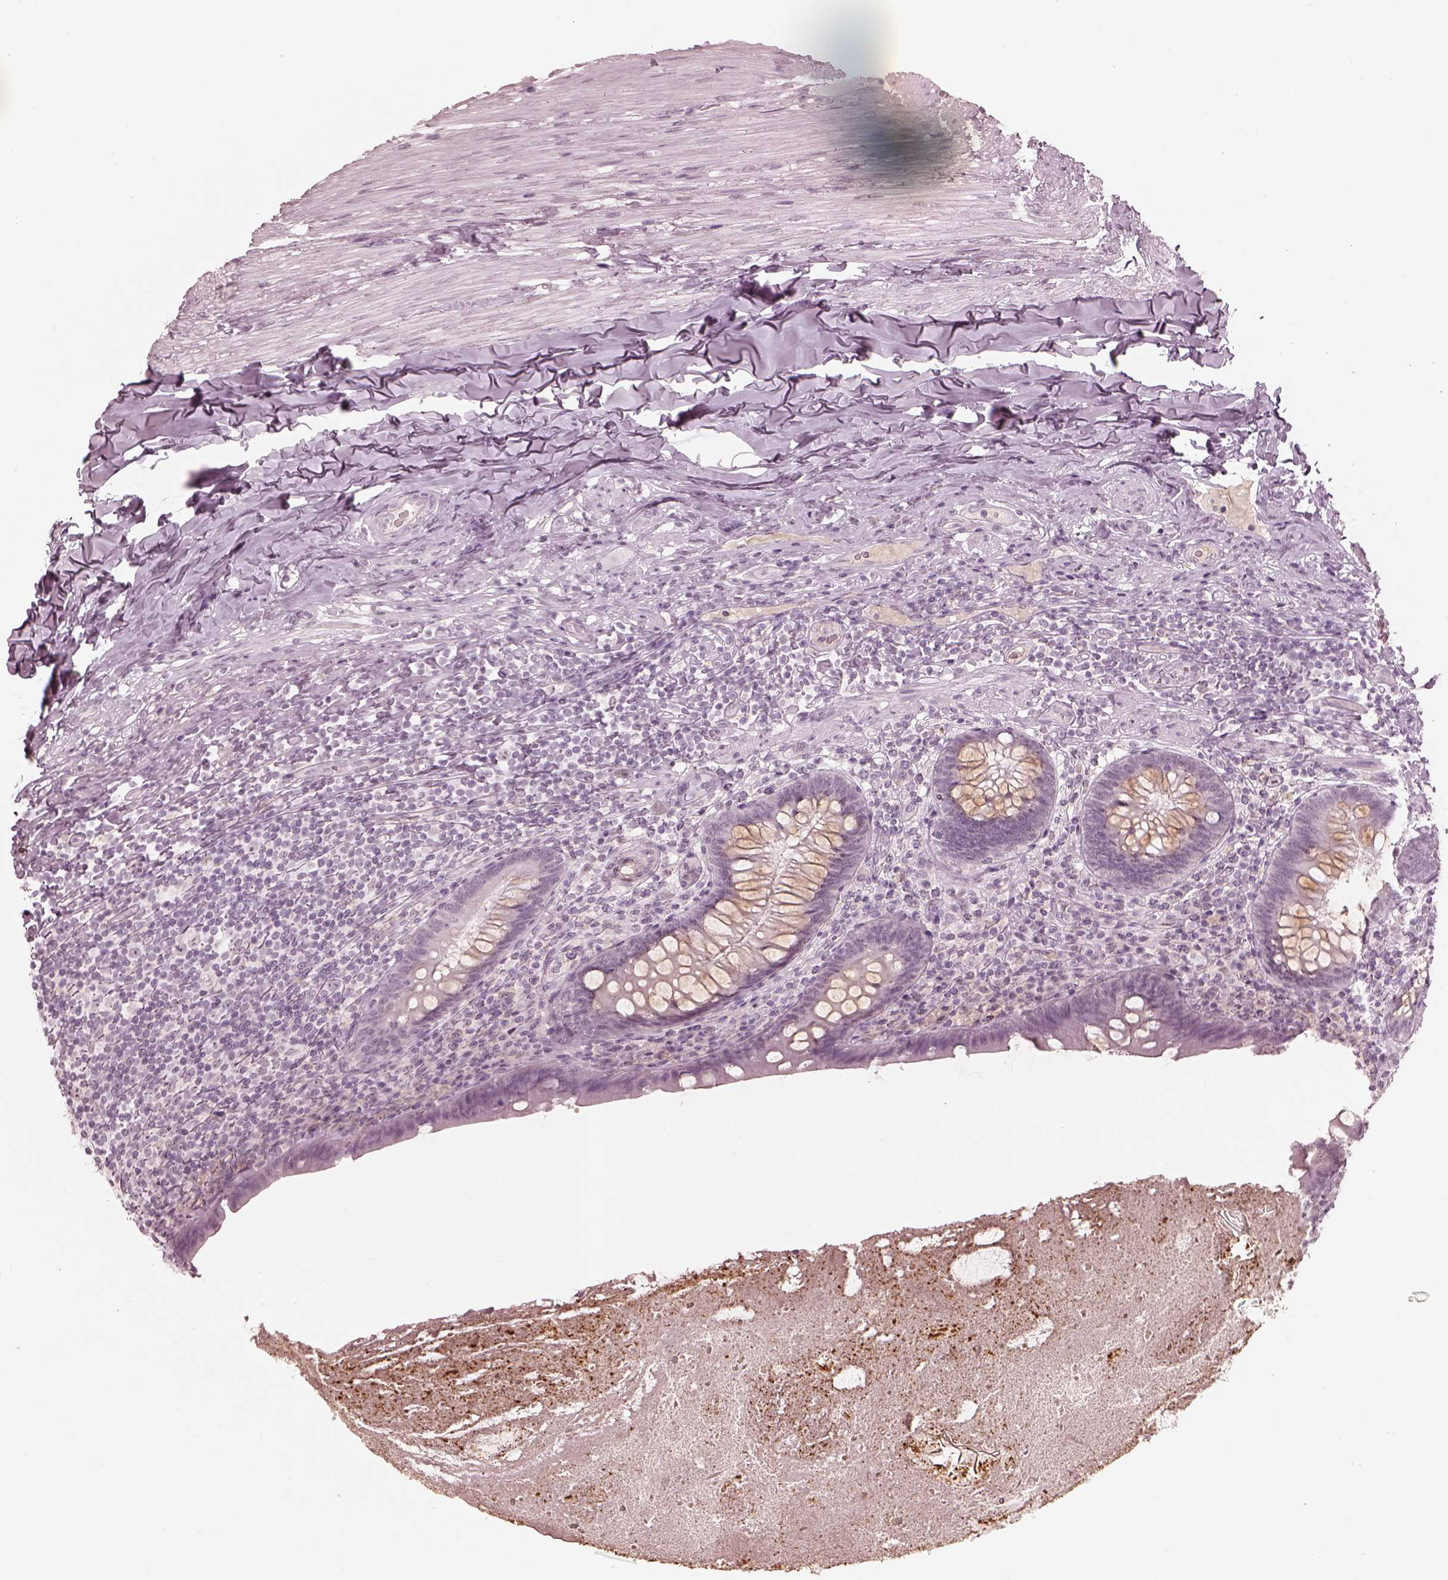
{"staining": {"intensity": "negative", "quantity": "none", "location": "none"}, "tissue": "appendix", "cell_type": "Glandular cells", "image_type": "normal", "snomed": [{"axis": "morphology", "description": "Normal tissue, NOS"}, {"axis": "topography", "description": "Appendix"}], "caption": "A high-resolution micrograph shows immunohistochemistry staining of normal appendix, which demonstrates no significant staining in glandular cells. (Brightfield microscopy of DAB (3,3'-diaminobenzidine) immunohistochemistry at high magnification).", "gene": "GARIN4", "patient": {"sex": "male", "age": 47}}